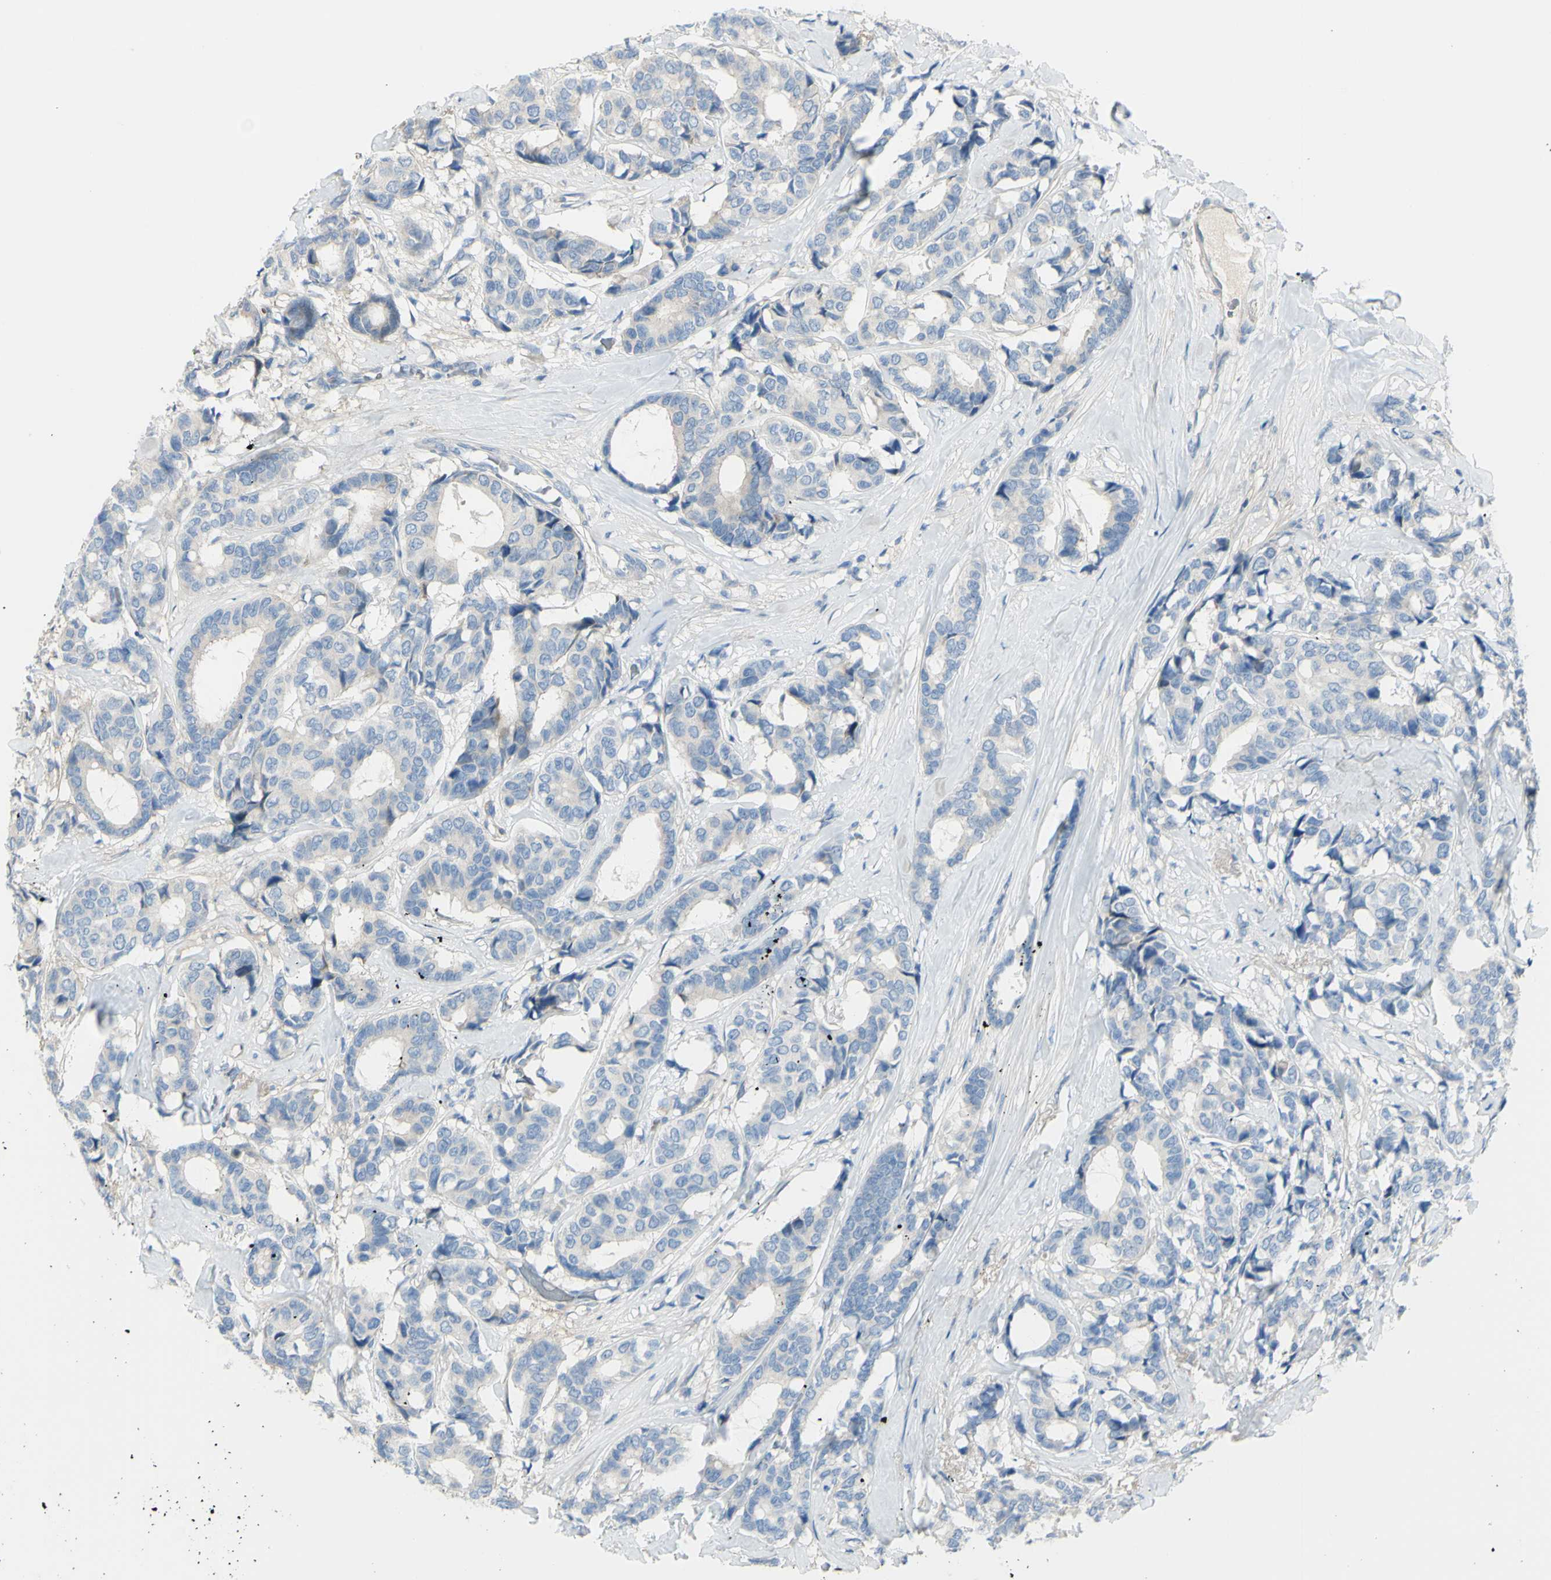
{"staining": {"intensity": "negative", "quantity": "none", "location": "none"}, "tissue": "breast cancer", "cell_type": "Tumor cells", "image_type": "cancer", "snomed": [{"axis": "morphology", "description": "Duct carcinoma"}, {"axis": "topography", "description": "Breast"}], "caption": "This is an IHC image of human breast cancer (infiltrating ductal carcinoma). There is no positivity in tumor cells.", "gene": "NCBP2L", "patient": {"sex": "female", "age": 87}}